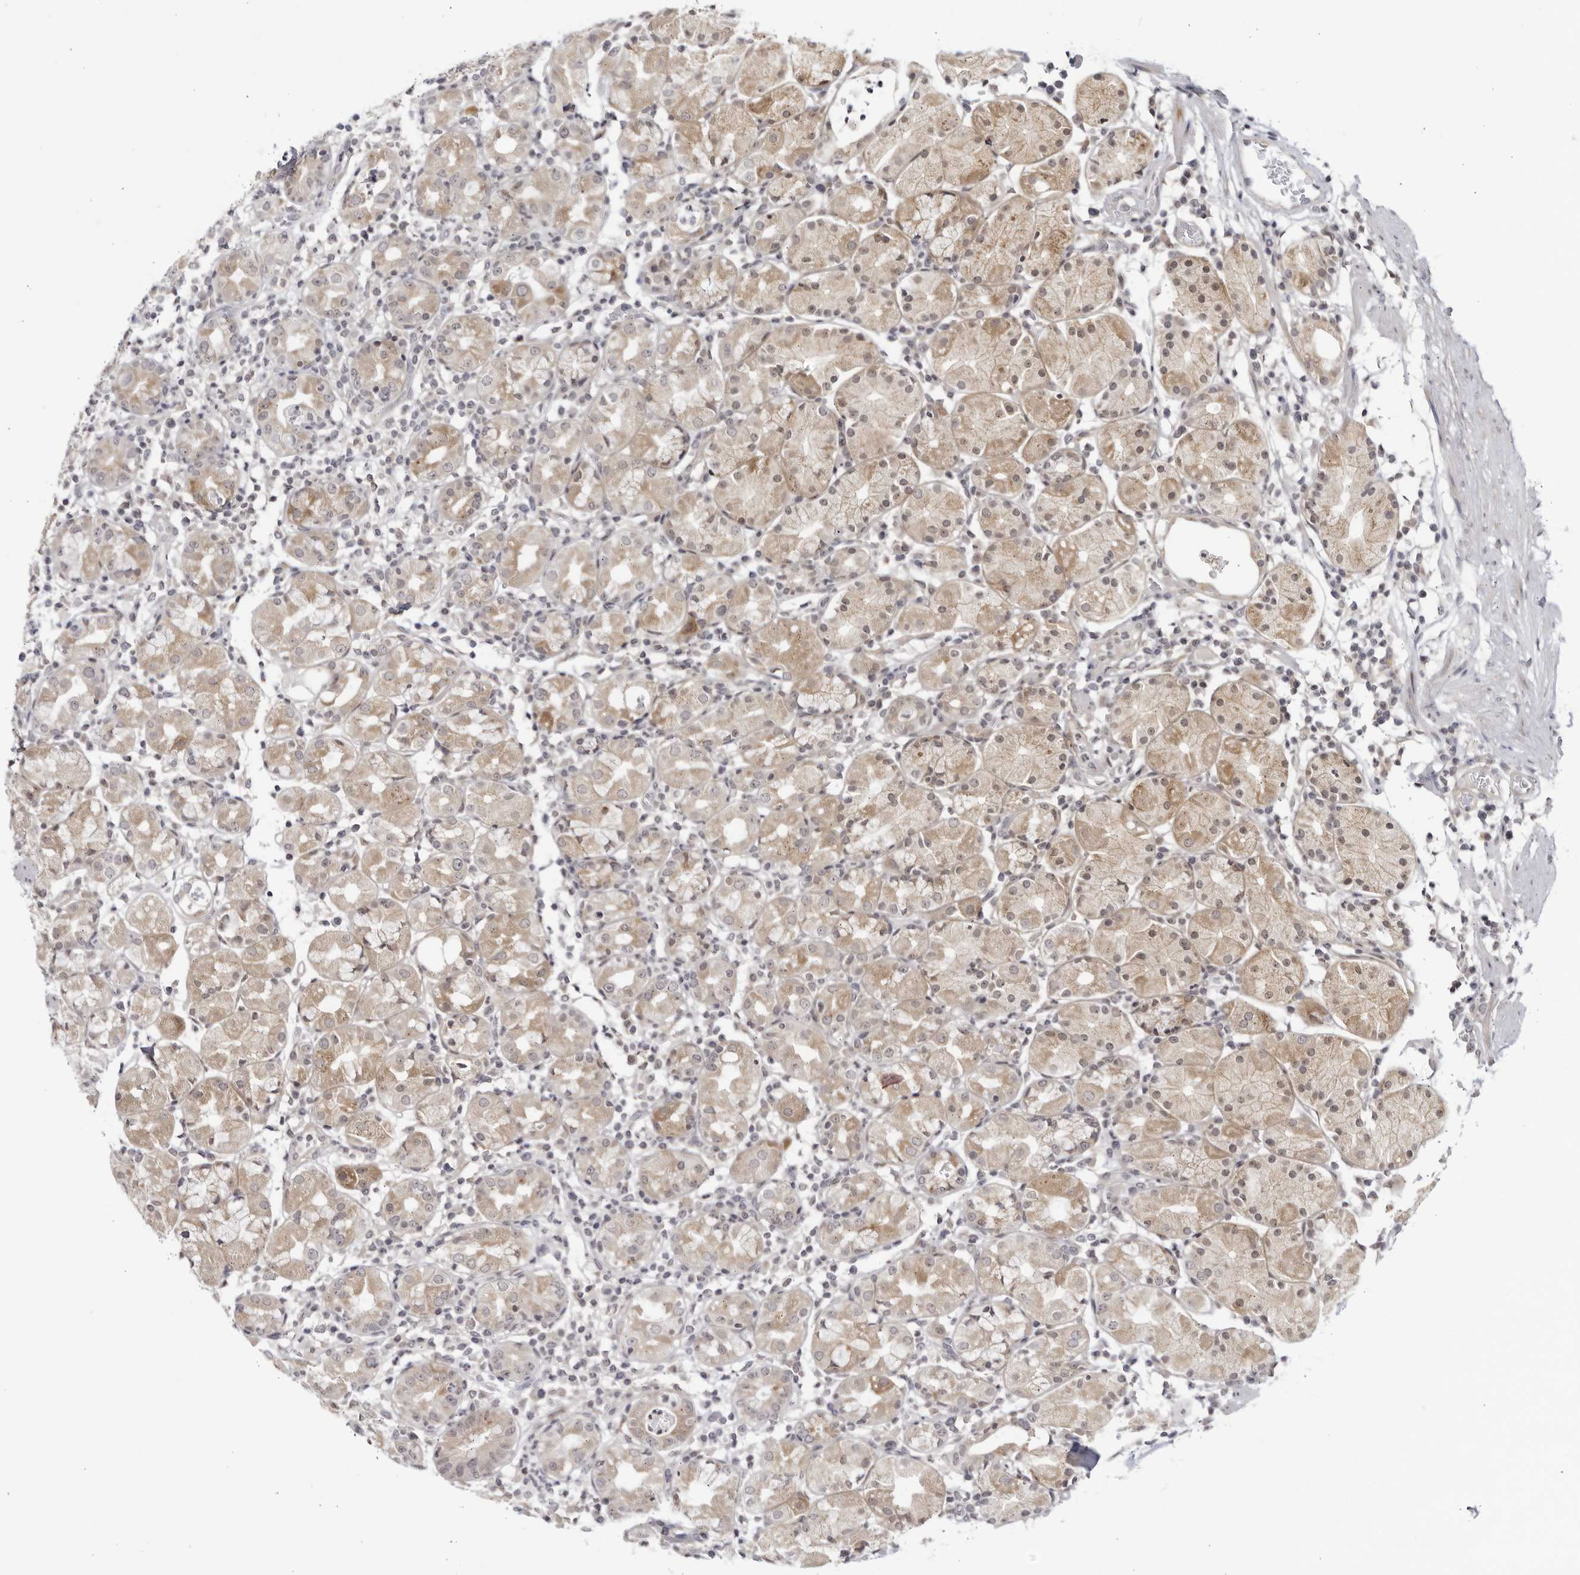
{"staining": {"intensity": "moderate", "quantity": "25%-75%", "location": "cytoplasmic/membranous,nuclear"}, "tissue": "stomach", "cell_type": "Glandular cells", "image_type": "normal", "snomed": [{"axis": "morphology", "description": "Normal tissue, NOS"}, {"axis": "topography", "description": "Stomach"}, {"axis": "topography", "description": "Stomach, lower"}], "caption": "Approximately 25%-75% of glandular cells in normal stomach display moderate cytoplasmic/membranous,nuclear protein expression as visualized by brown immunohistochemical staining.", "gene": "CNBD1", "patient": {"sex": "female", "age": 75}}